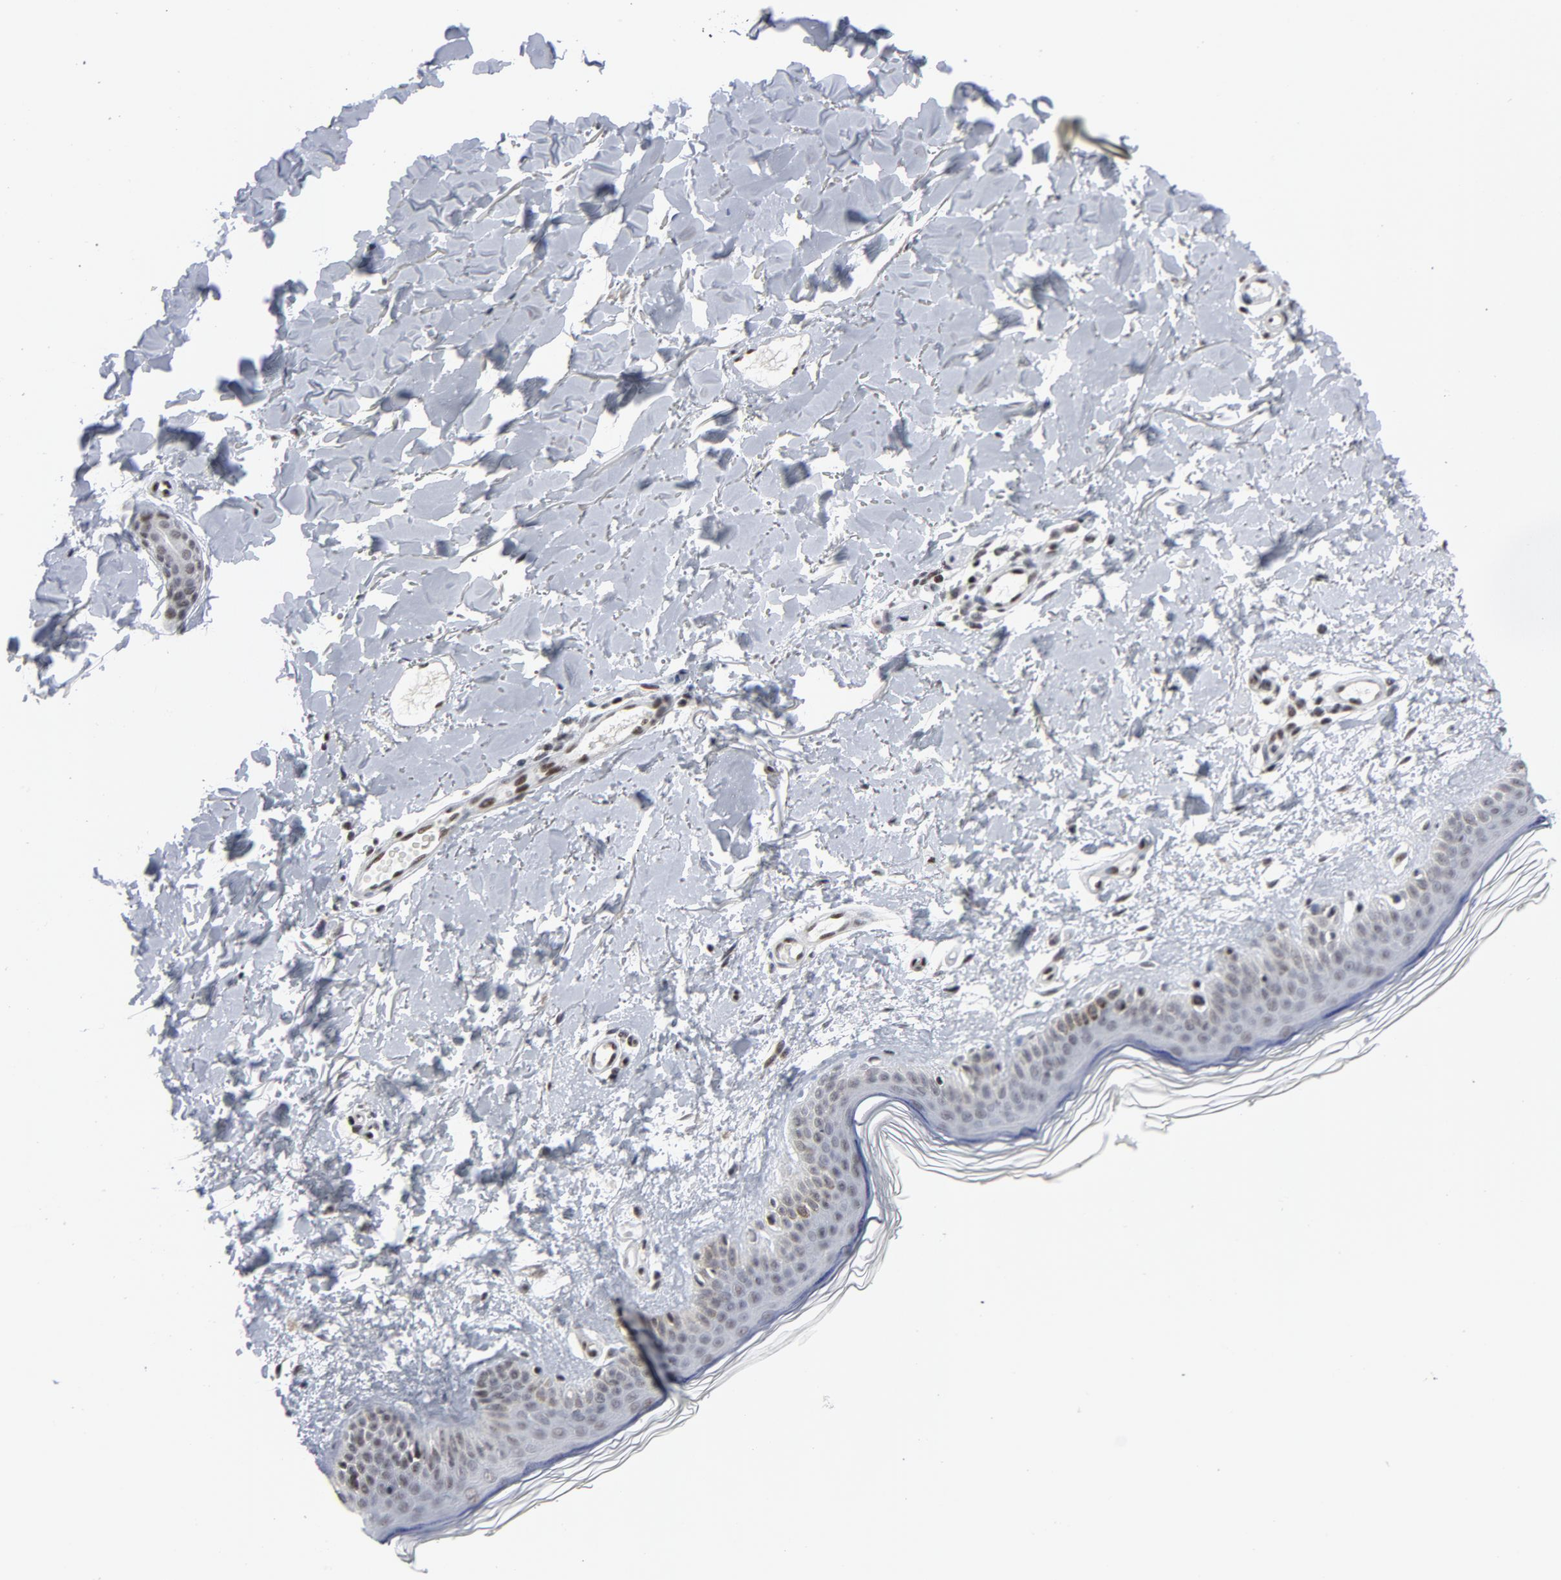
{"staining": {"intensity": "negative", "quantity": "none", "location": "none"}, "tissue": "skin", "cell_type": "Fibroblasts", "image_type": "normal", "snomed": [{"axis": "morphology", "description": "Normal tissue, NOS"}, {"axis": "topography", "description": "Skin"}], "caption": "IHC of normal skin shows no staining in fibroblasts.", "gene": "GABPA", "patient": {"sex": "female", "age": 56}}